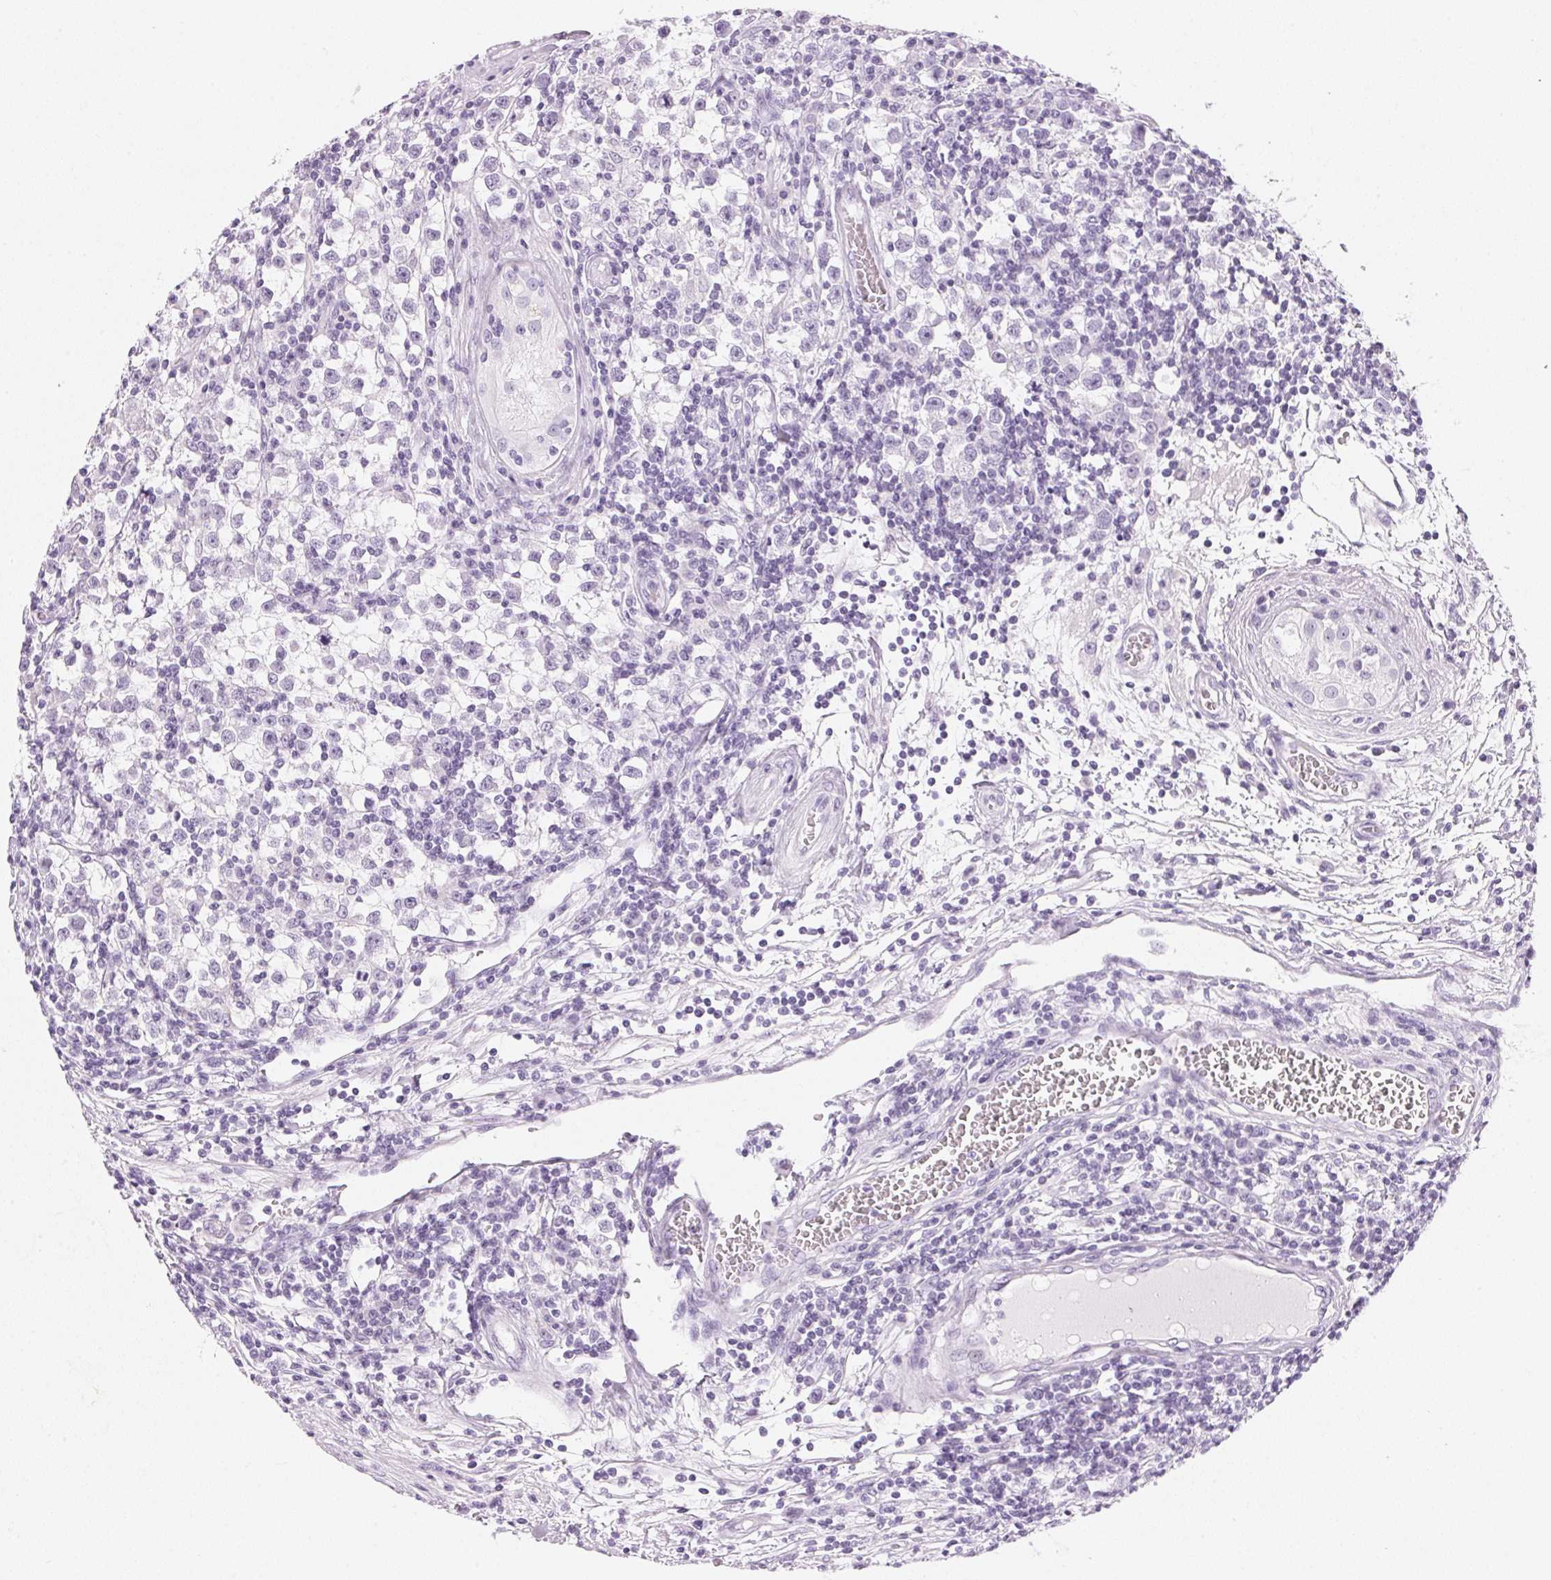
{"staining": {"intensity": "negative", "quantity": "none", "location": "none"}, "tissue": "testis cancer", "cell_type": "Tumor cells", "image_type": "cancer", "snomed": [{"axis": "morphology", "description": "Seminoma, NOS"}, {"axis": "topography", "description": "Testis"}], "caption": "This is a image of immunohistochemistry staining of seminoma (testis), which shows no positivity in tumor cells. (Stains: DAB IHC with hematoxylin counter stain, Microscopy: brightfield microscopy at high magnification).", "gene": "IGFBP1", "patient": {"sex": "male", "age": 31}}